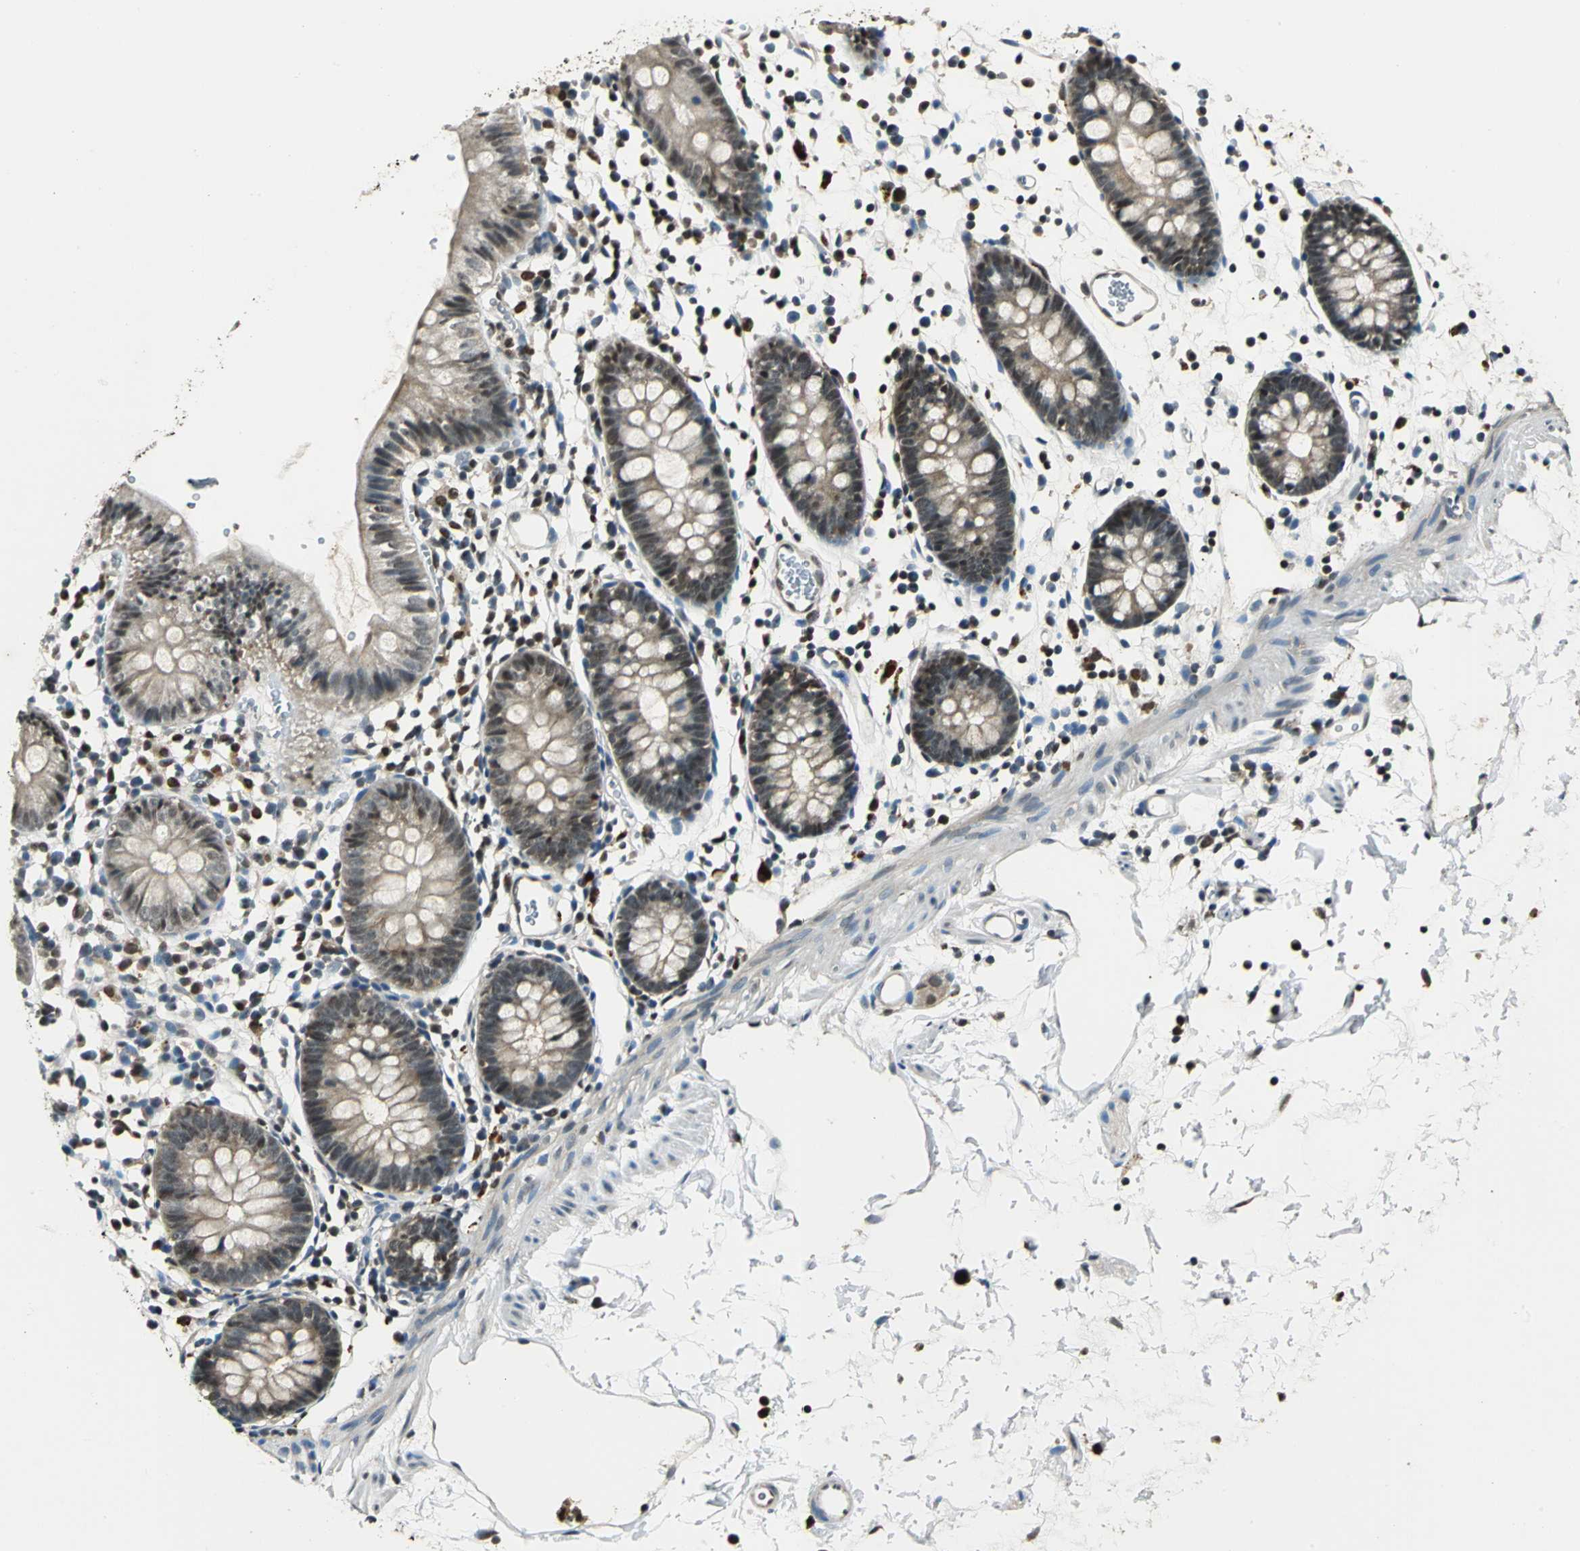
{"staining": {"intensity": "weak", "quantity": "25%-75%", "location": "nuclear"}, "tissue": "colon", "cell_type": "Endothelial cells", "image_type": "normal", "snomed": [{"axis": "morphology", "description": "Normal tissue, NOS"}, {"axis": "topography", "description": "Colon"}], "caption": "A brown stain highlights weak nuclear positivity of a protein in endothelial cells of benign human colon. Immunohistochemistry stains the protein in brown and the nuclei are stained blue.", "gene": "PPP1R13L", "patient": {"sex": "male", "age": 14}}